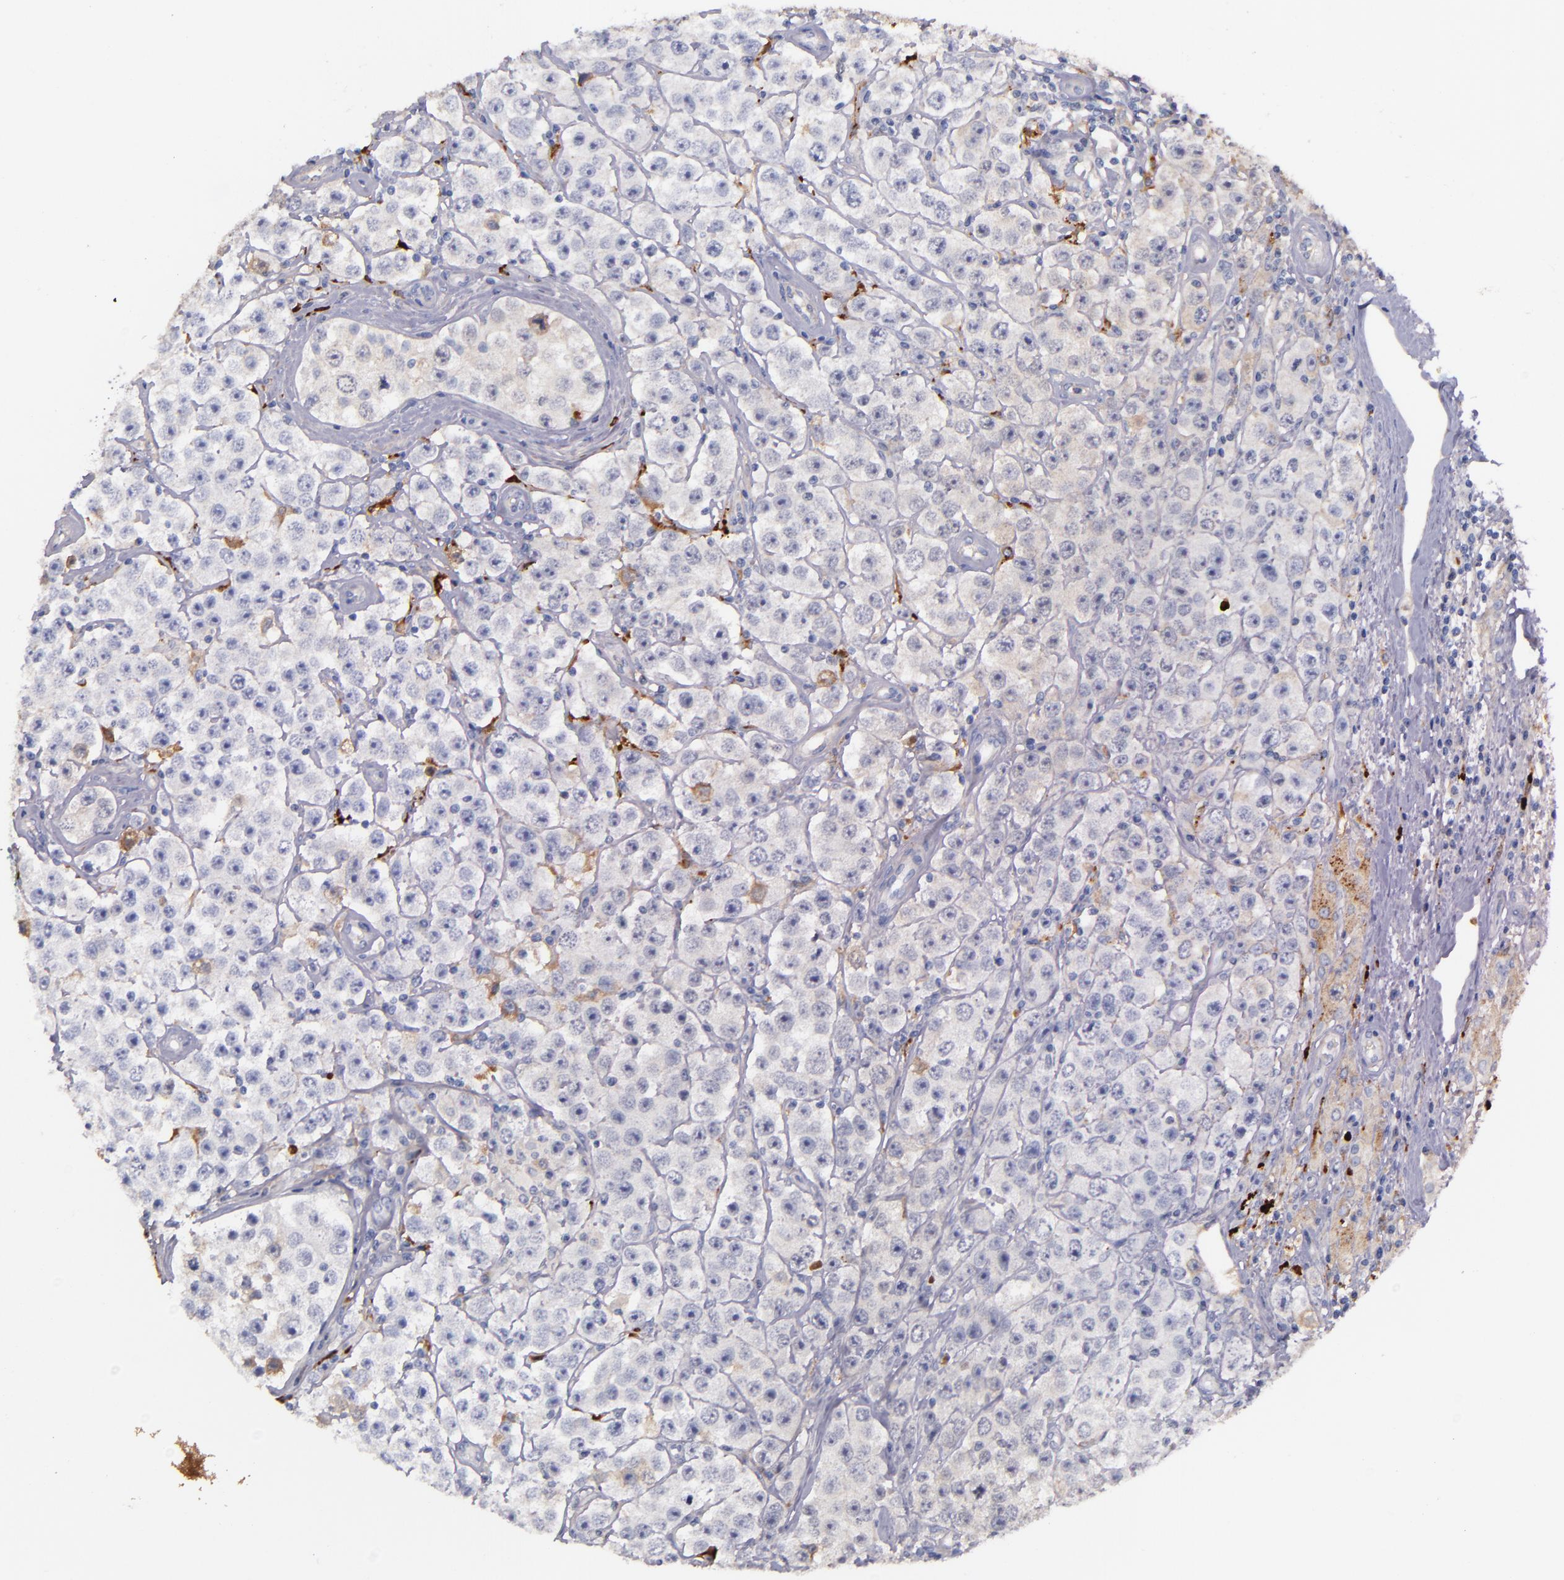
{"staining": {"intensity": "weak", "quantity": "<25%", "location": "cytoplasmic/membranous"}, "tissue": "testis cancer", "cell_type": "Tumor cells", "image_type": "cancer", "snomed": [{"axis": "morphology", "description": "Seminoma, NOS"}, {"axis": "topography", "description": "Testis"}], "caption": "Immunohistochemistry (IHC) image of neoplastic tissue: human testis seminoma stained with DAB reveals no significant protein positivity in tumor cells.", "gene": "KNG1", "patient": {"sex": "male", "age": 52}}